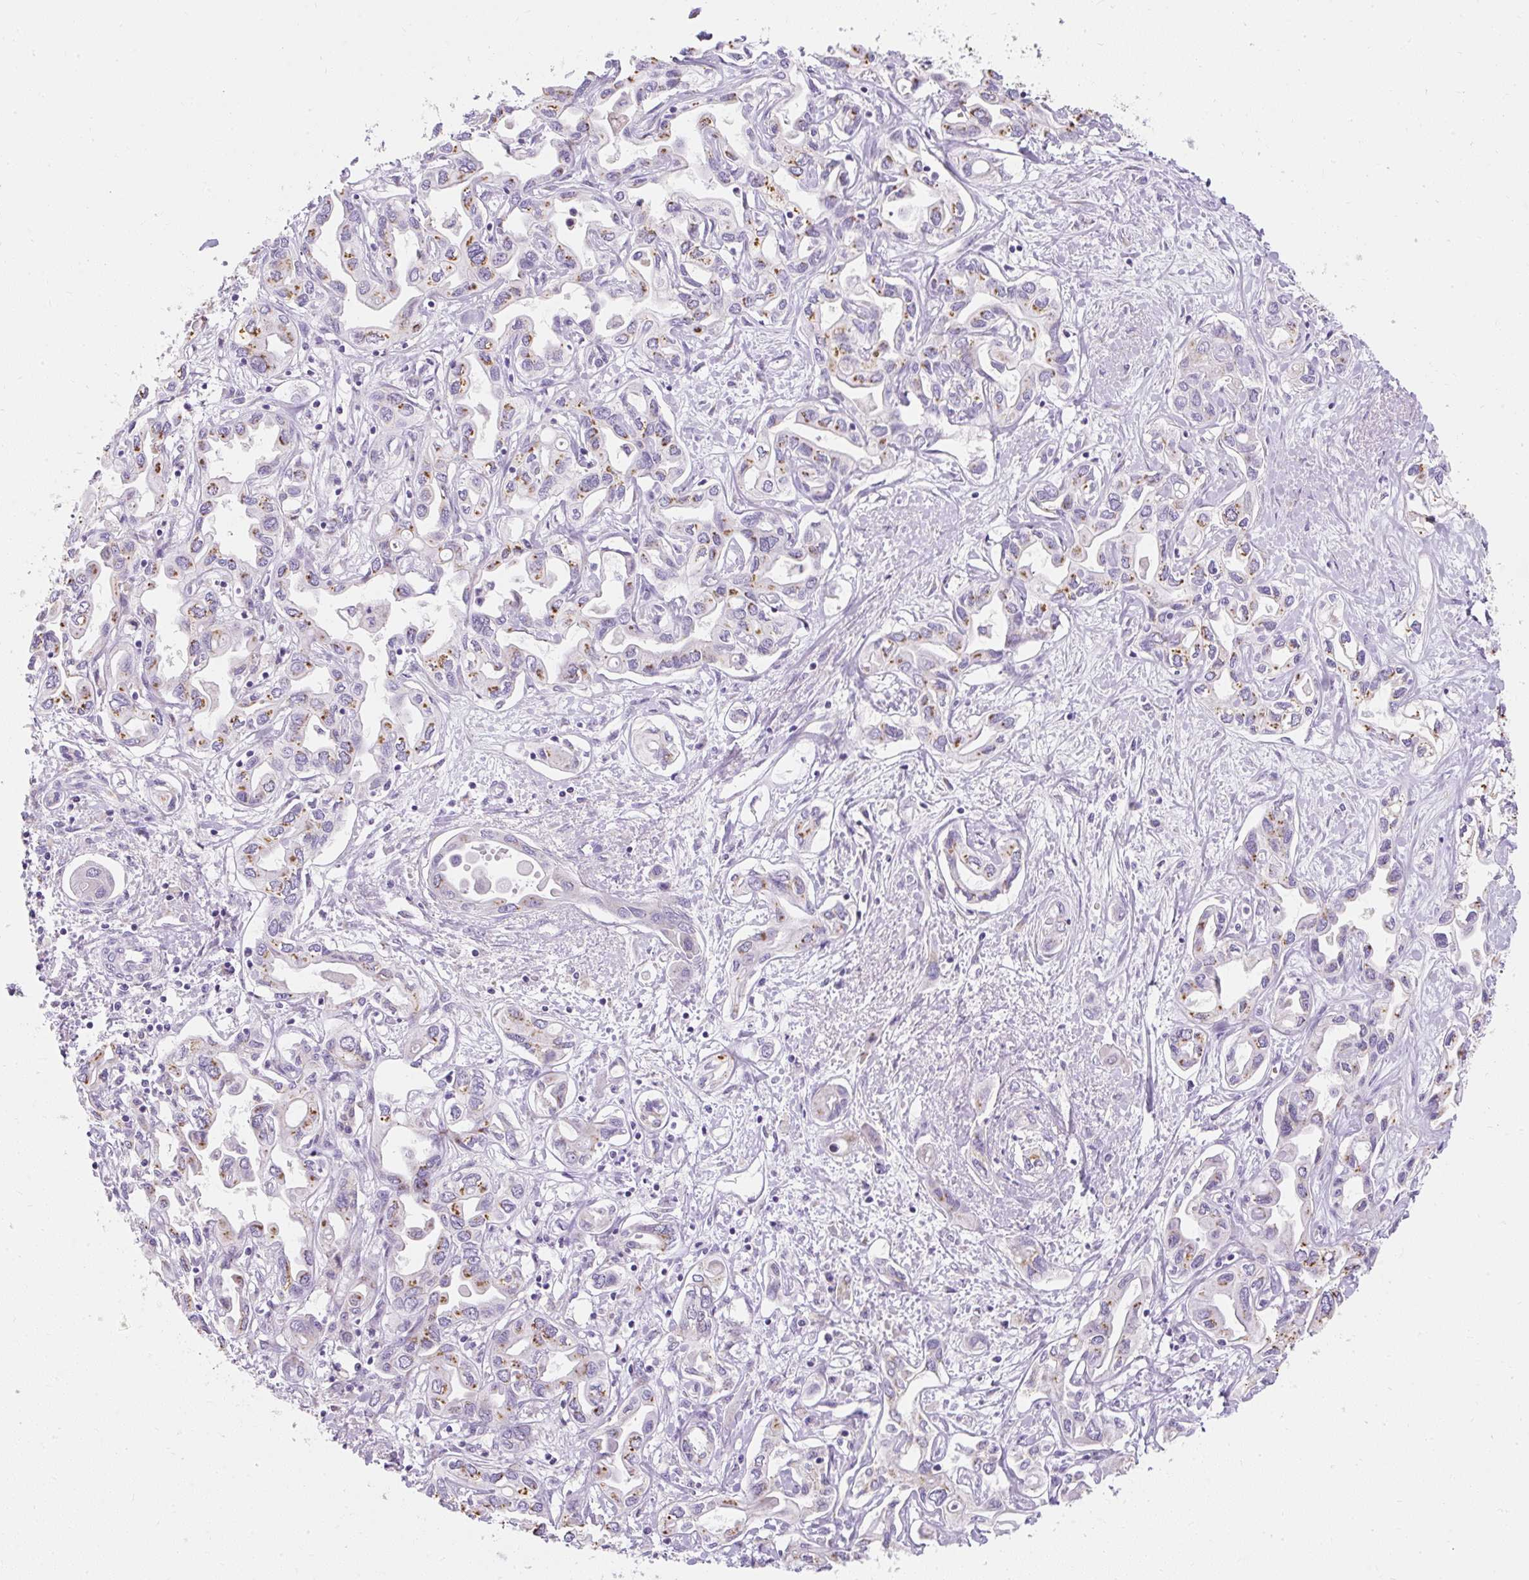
{"staining": {"intensity": "moderate", "quantity": "25%-75%", "location": "cytoplasmic/membranous"}, "tissue": "liver cancer", "cell_type": "Tumor cells", "image_type": "cancer", "snomed": [{"axis": "morphology", "description": "Cholangiocarcinoma"}, {"axis": "topography", "description": "Liver"}], "caption": "About 25%-75% of tumor cells in liver cancer demonstrate moderate cytoplasmic/membranous protein staining as visualized by brown immunohistochemical staining.", "gene": "DTX4", "patient": {"sex": "female", "age": 64}}